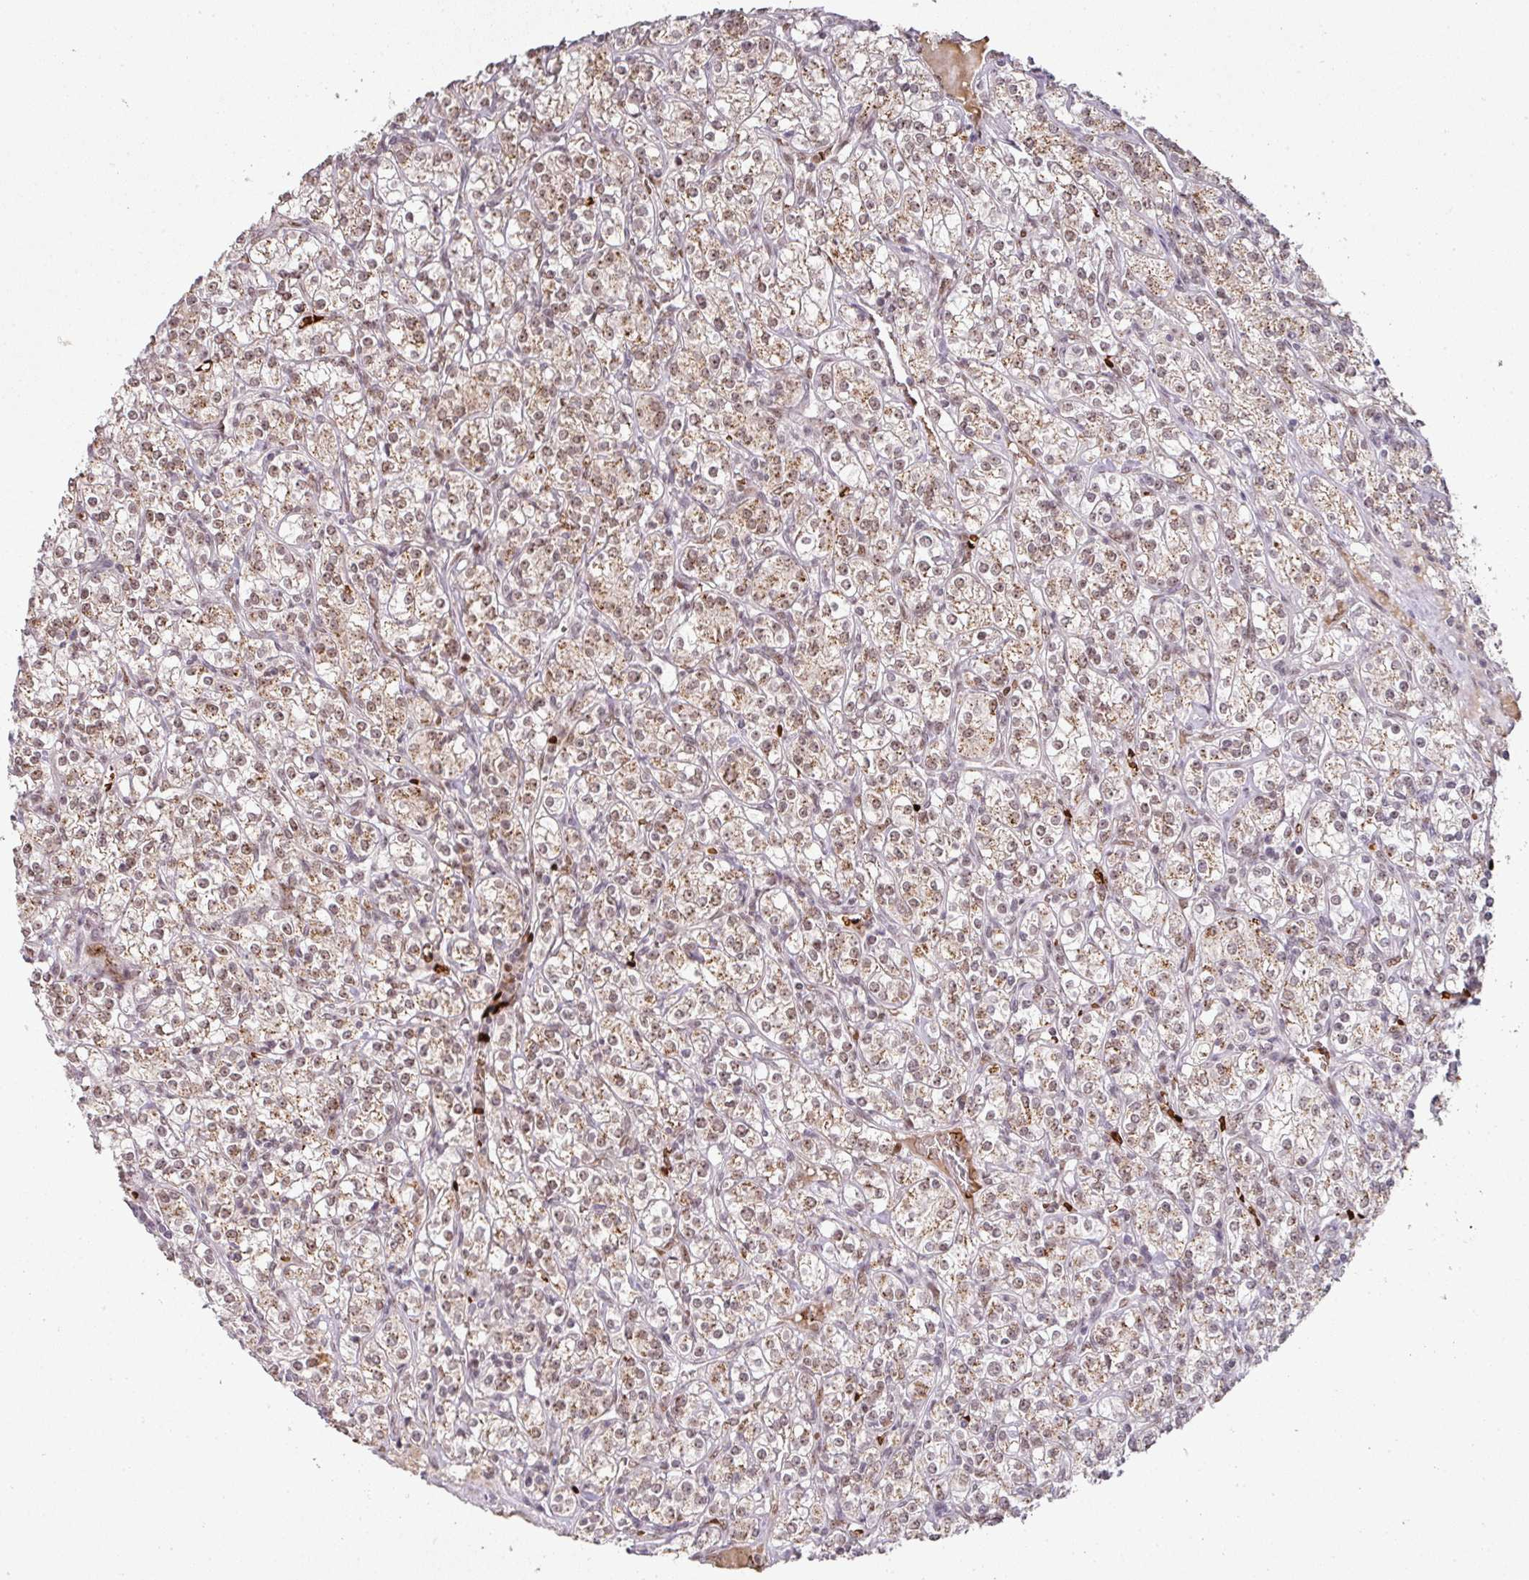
{"staining": {"intensity": "weak", "quantity": "25%-75%", "location": "cytoplasmic/membranous,nuclear"}, "tissue": "renal cancer", "cell_type": "Tumor cells", "image_type": "cancer", "snomed": [{"axis": "morphology", "description": "Adenocarcinoma, NOS"}, {"axis": "topography", "description": "Kidney"}], "caption": "A high-resolution image shows immunohistochemistry (IHC) staining of renal adenocarcinoma, which shows weak cytoplasmic/membranous and nuclear positivity in approximately 25%-75% of tumor cells. The staining was performed using DAB (3,3'-diaminobenzidine) to visualize the protein expression in brown, while the nuclei were stained in blue with hematoxylin (Magnification: 20x).", "gene": "NEIL1", "patient": {"sex": "male", "age": 77}}